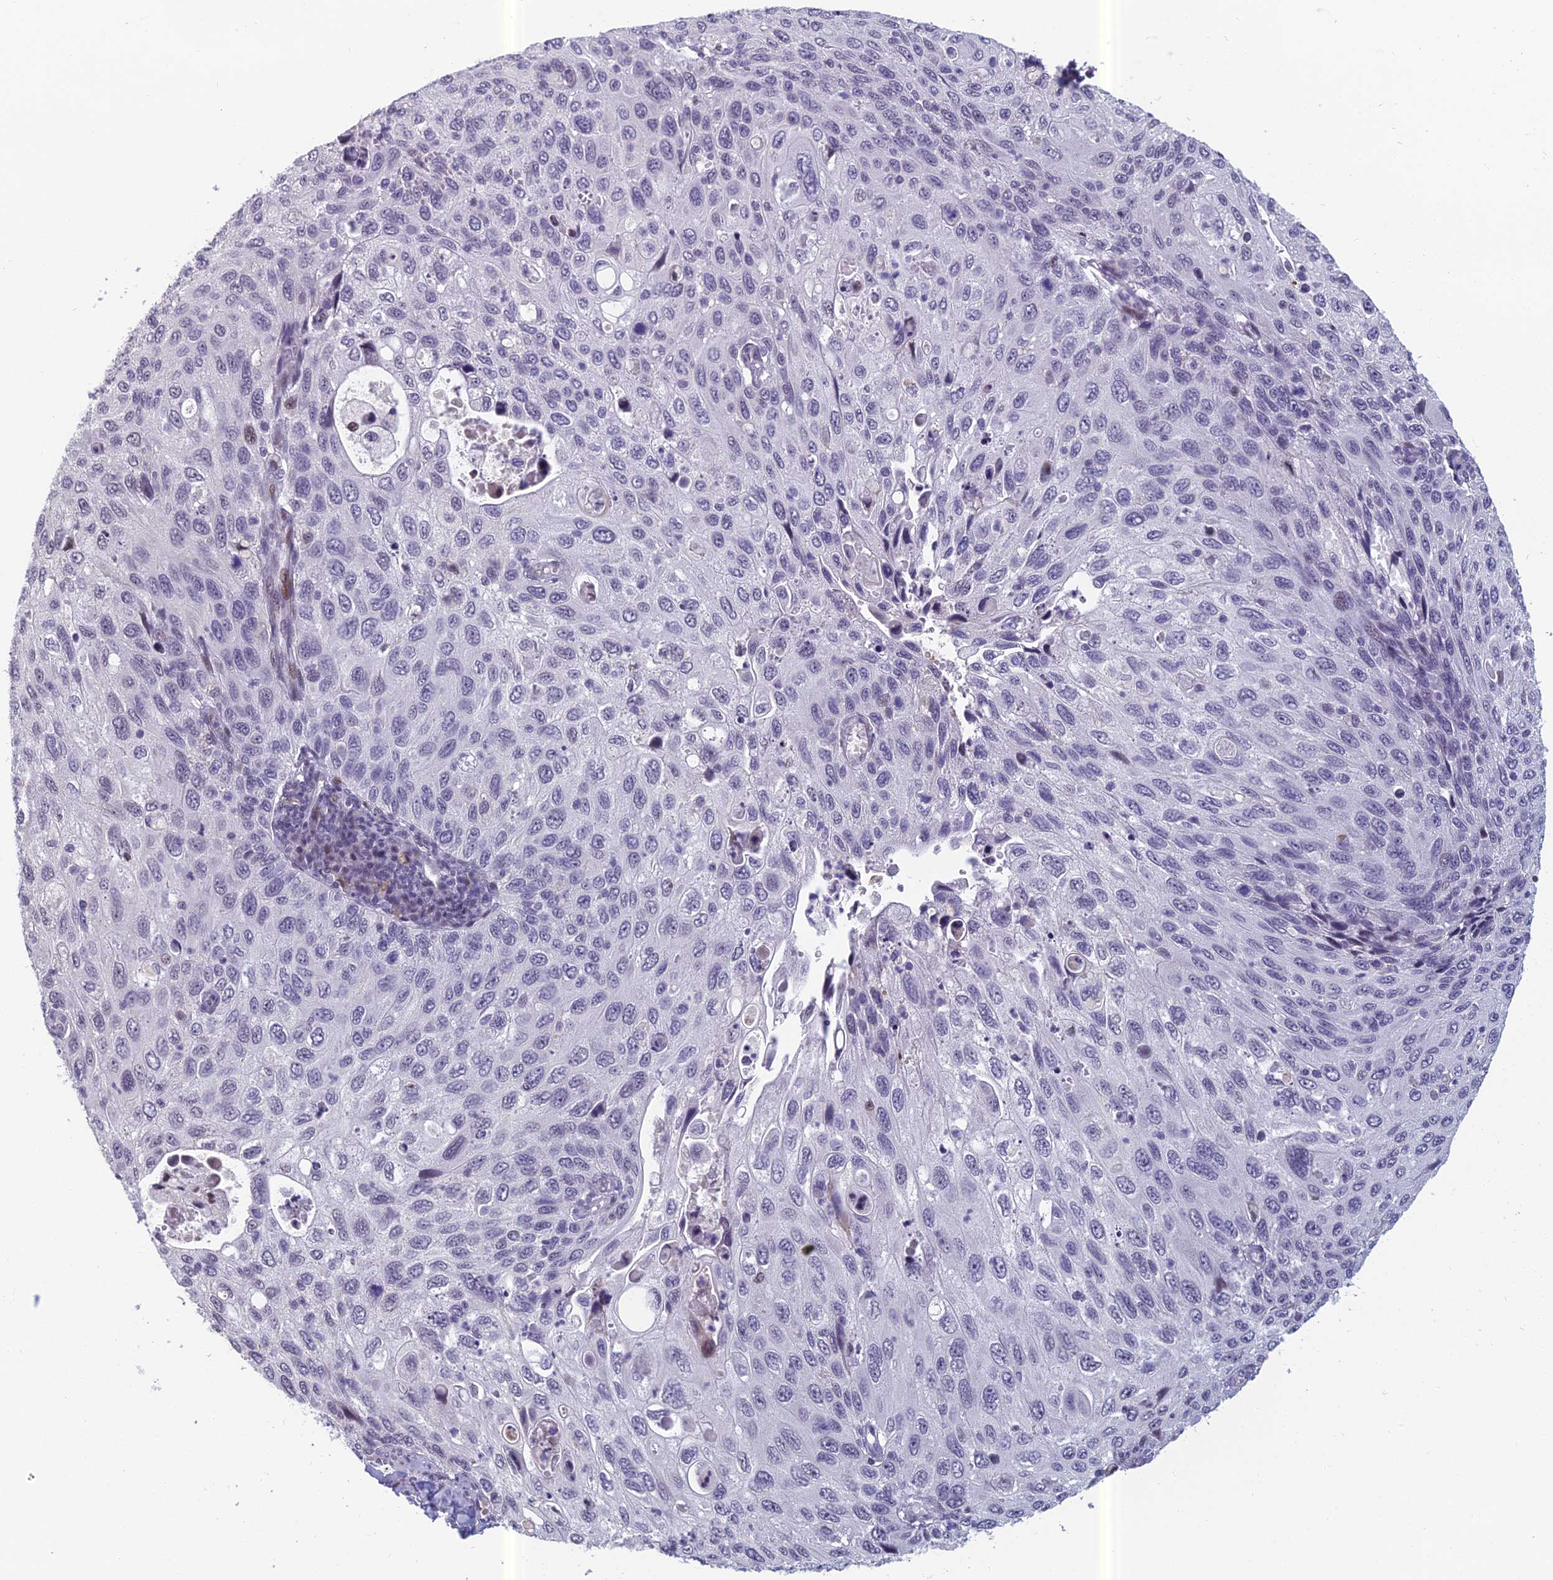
{"staining": {"intensity": "negative", "quantity": "none", "location": "none"}, "tissue": "cervical cancer", "cell_type": "Tumor cells", "image_type": "cancer", "snomed": [{"axis": "morphology", "description": "Squamous cell carcinoma, NOS"}, {"axis": "topography", "description": "Cervix"}], "caption": "Immunohistochemistry micrograph of neoplastic tissue: human cervical cancer stained with DAB (3,3'-diaminobenzidine) demonstrates no significant protein positivity in tumor cells.", "gene": "RGS17", "patient": {"sex": "female", "age": 70}}